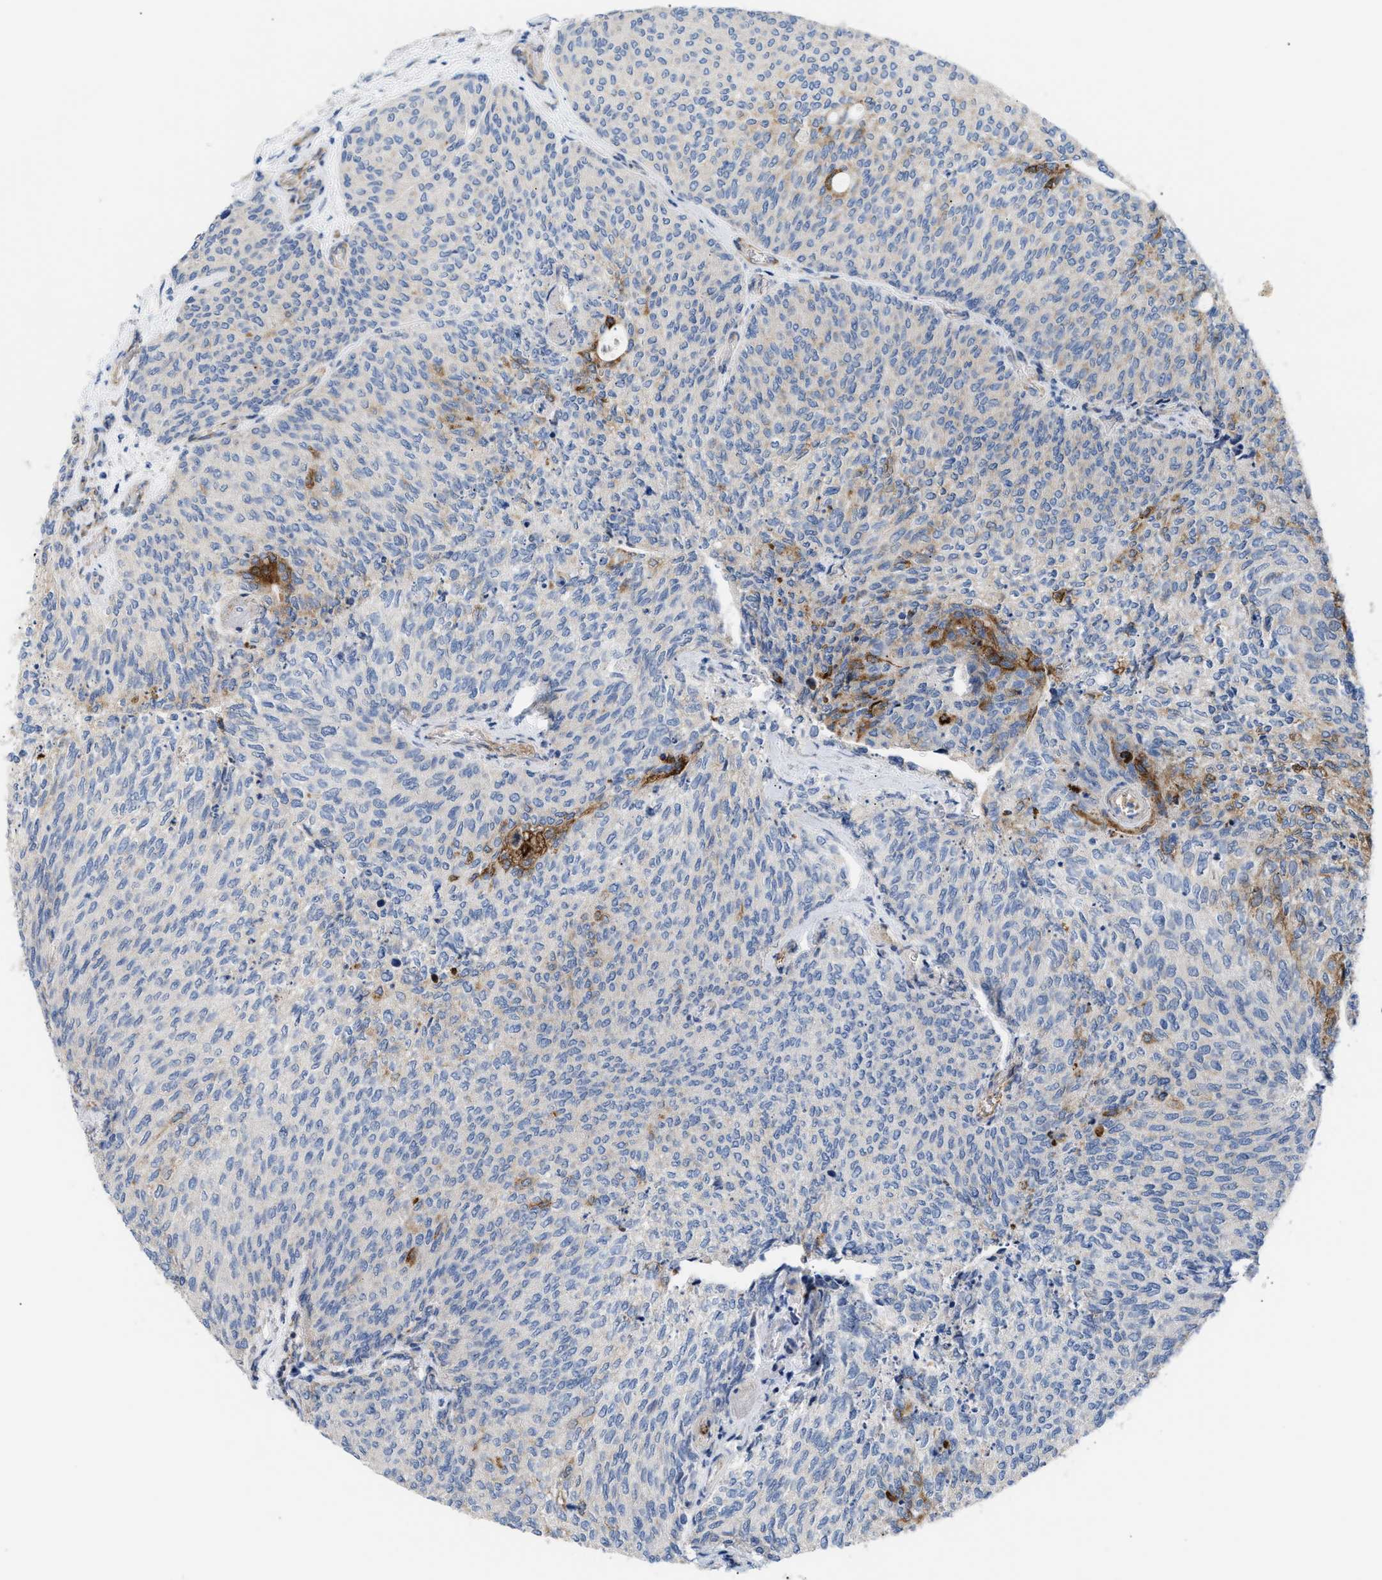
{"staining": {"intensity": "moderate", "quantity": "<25%", "location": "cytoplasmic/membranous"}, "tissue": "urothelial cancer", "cell_type": "Tumor cells", "image_type": "cancer", "snomed": [{"axis": "morphology", "description": "Urothelial carcinoma, Low grade"}, {"axis": "topography", "description": "Urinary bladder"}], "caption": "High-power microscopy captured an immunohistochemistry image of urothelial carcinoma (low-grade), revealing moderate cytoplasmic/membranous positivity in about <25% of tumor cells. (DAB (3,3'-diaminobenzidine) IHC, brown staining for protein, blue staining for nuclei).", "gene": "TFPI", "patient": {"sex": "female", "age": 79}}